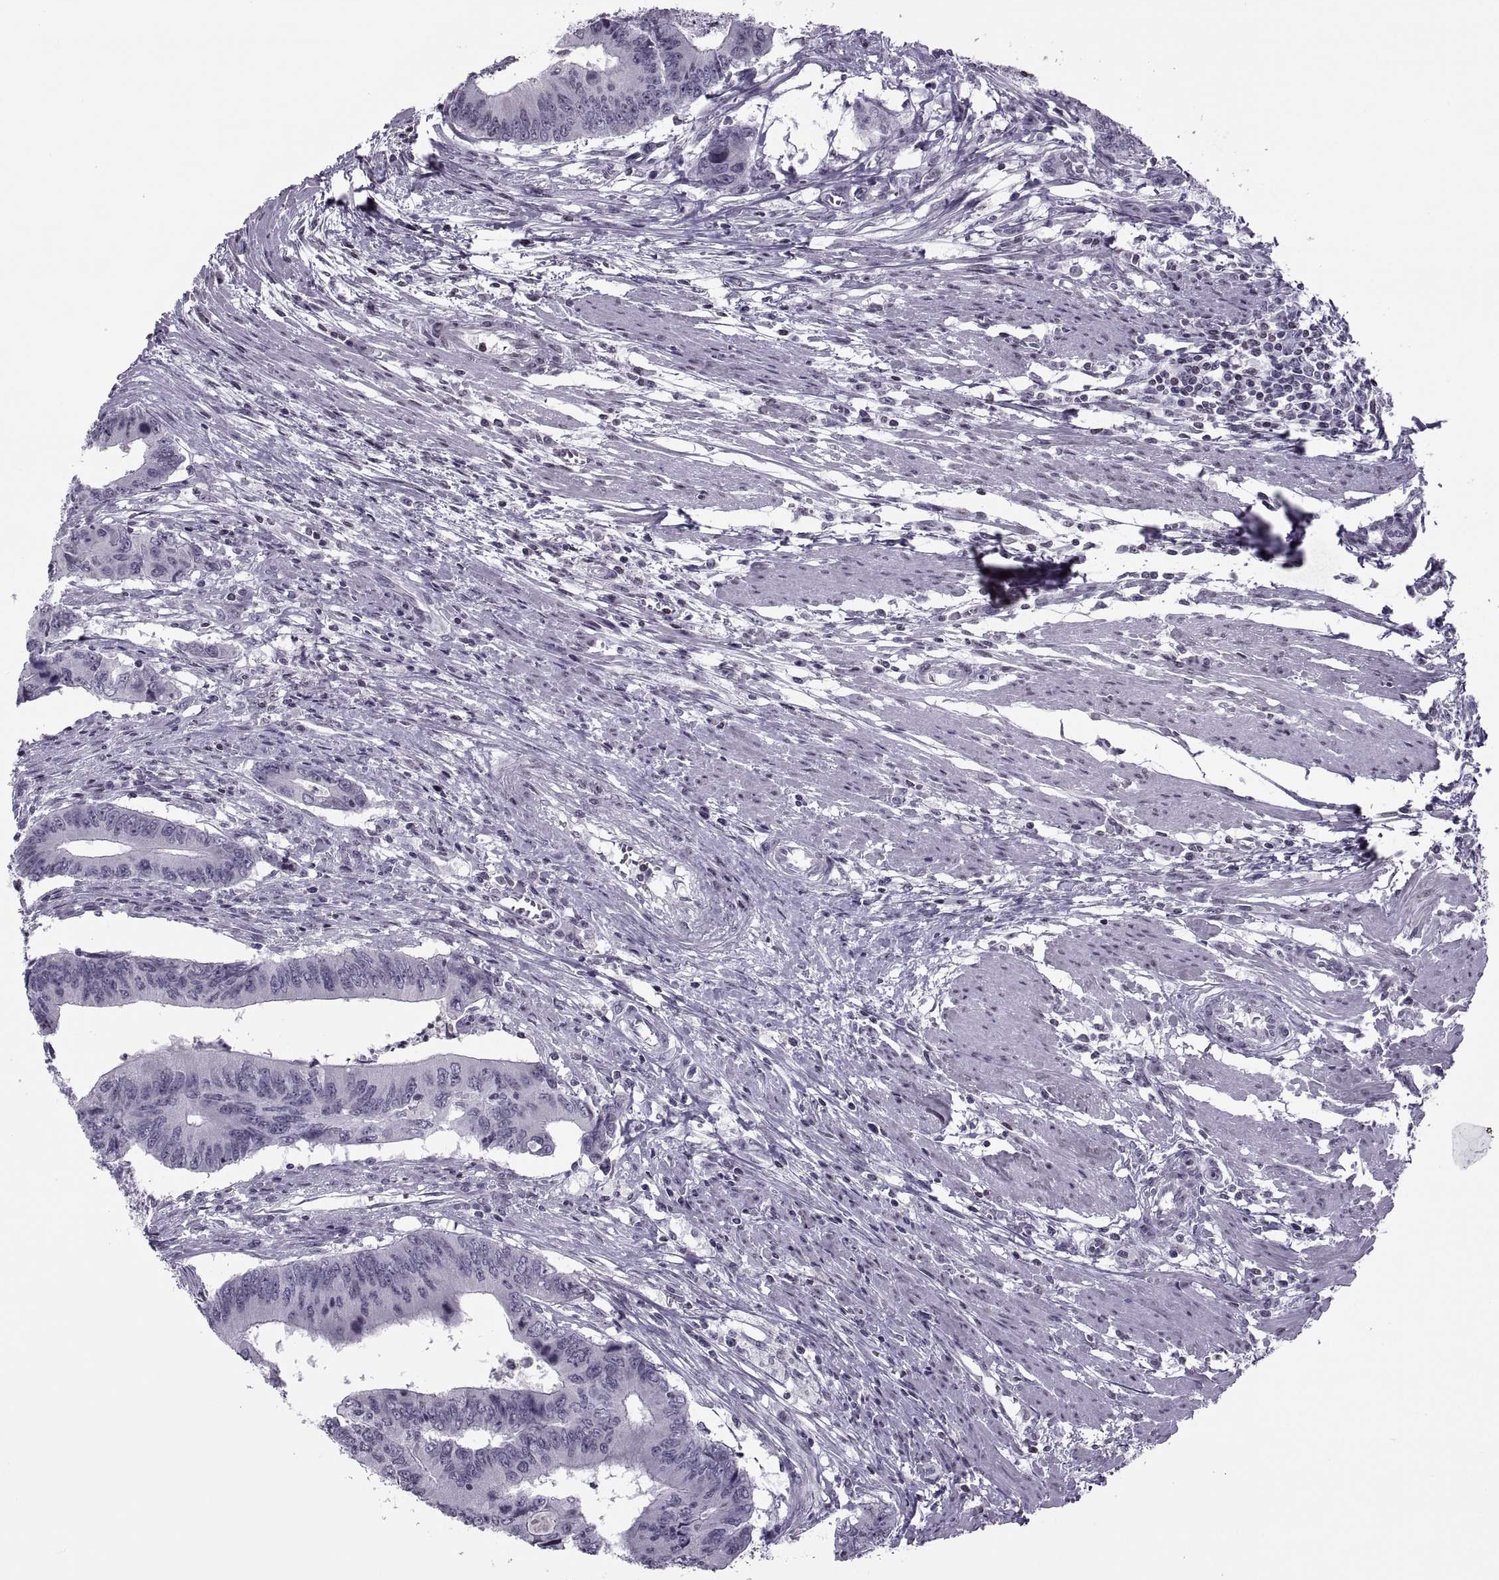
{"staining": {"intensity": "negative", "quantity": "none", "location": "none"}, "tissue": "colorectal cancer", "cell_type": "Tumor cells", "image_type": "cancer", "snomed": [{"axis": "morphology", "description": "Adenocarcinoma, NOS"}, {"axis": "topography", "description": "Colon"}], "caption": "DAB (3,3'-diaminobenzidine) immunohistochemical staining of colorectal cancer (adenocarcinoma) demonstrates no significant positivity in tumor cells.", "gene": "H1-8", "patient": {"sex": "male", "age": 53}}